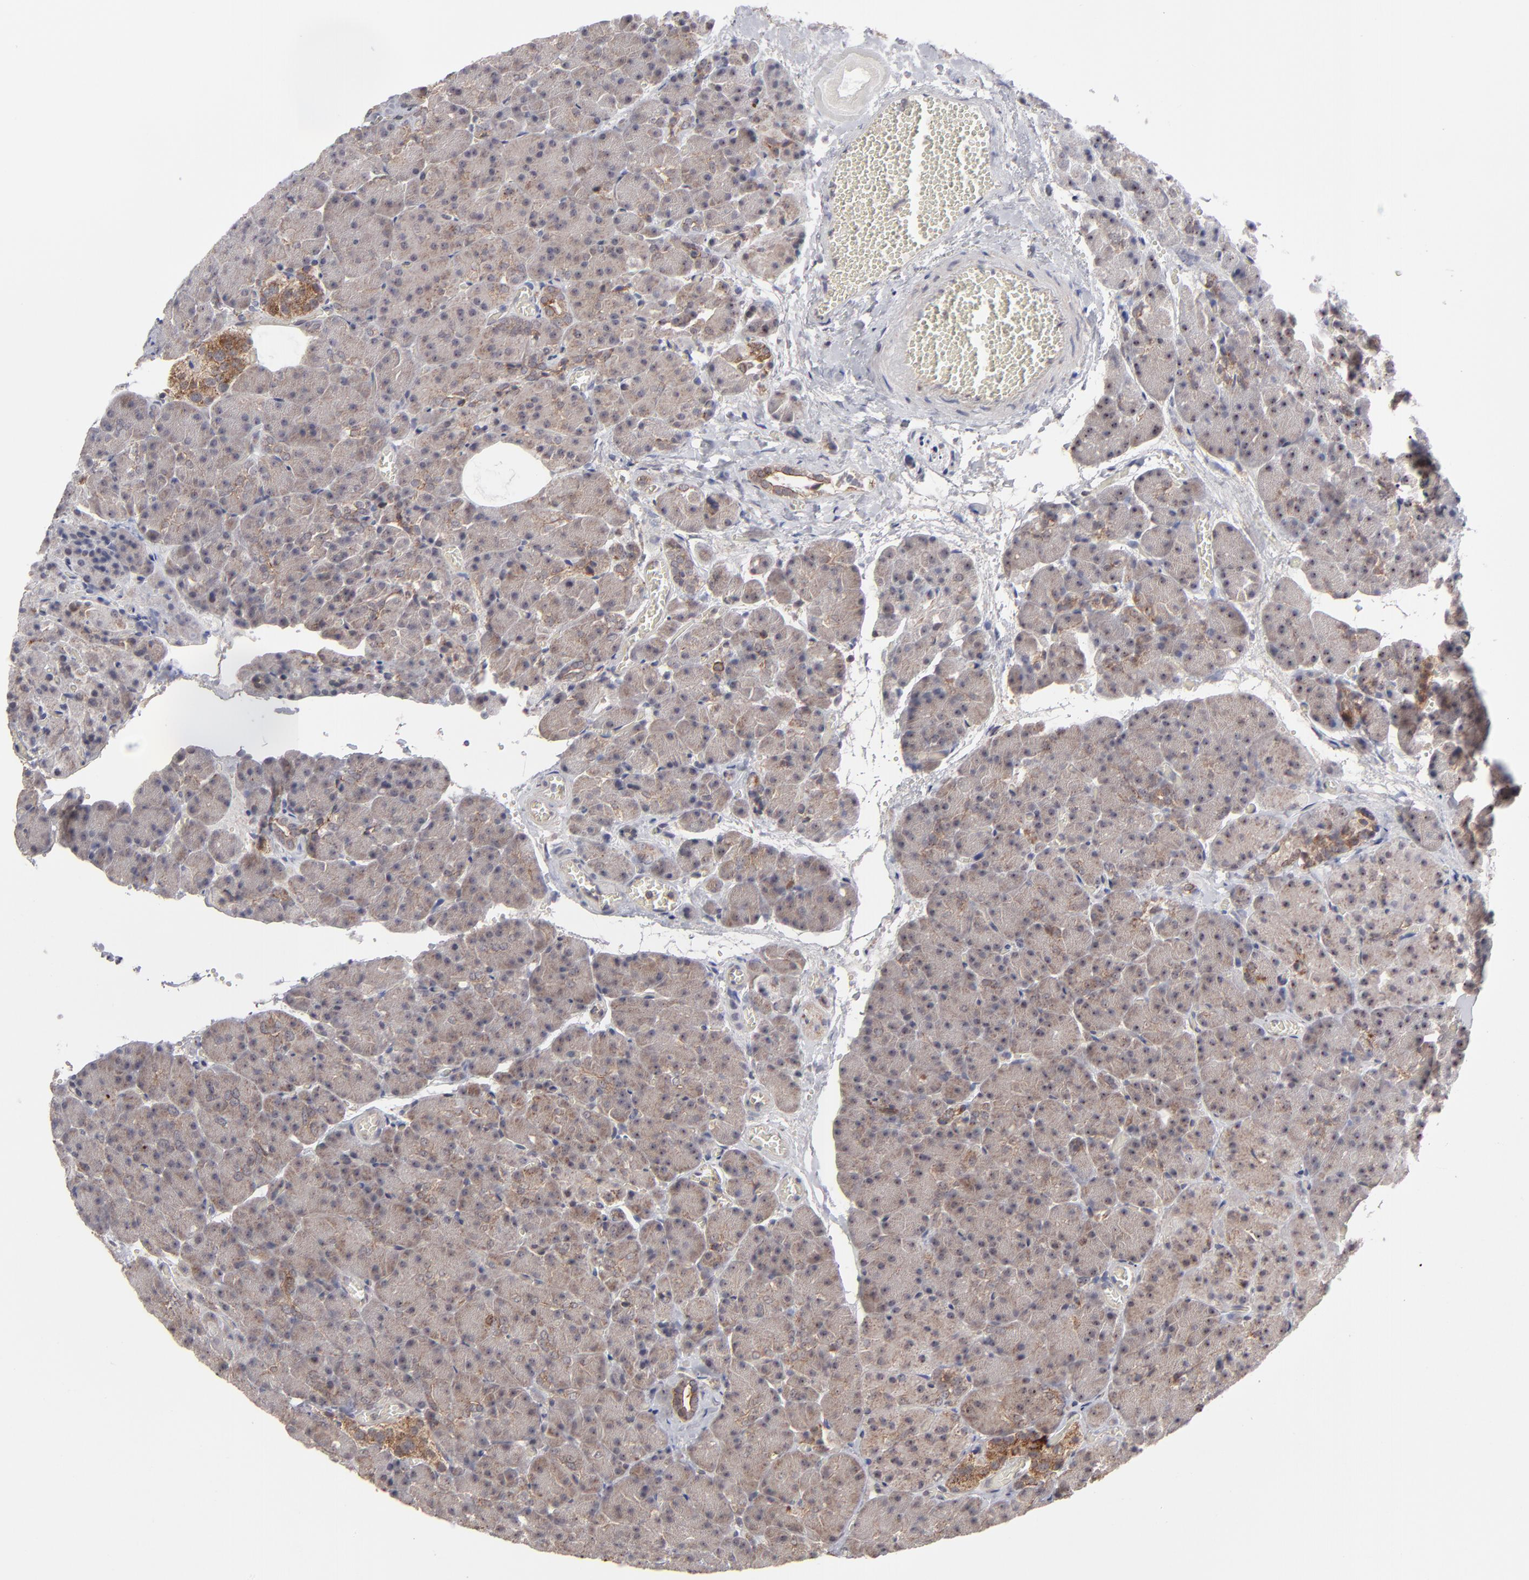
{"staining": {"intensity": "weak", "quantity": ">75%", "location": "cytoplasmic/membranous"}, "tissue": "carcinoid", "cell_type": "Tumor cells", "image_type": "cancer", "snomed": [{"axis": "morphology", "description": "Normal tissue, NOS"}, {"axis": "morphology", "description": "Carcinoid, malignant, NOS"}, {"axis": "topography", "description": "Pancreas"}], "caption": "Weak cytoplasmic/membranous staining is identified in approximately >75% of tumor cells in carcinoid. (Stains: DAB in brown, nuclei in blue, Microscopy: brightfield microscopy at high magnification).", "gene": "GLCCI1", "patient": {"sex": "female", "age": 35}}